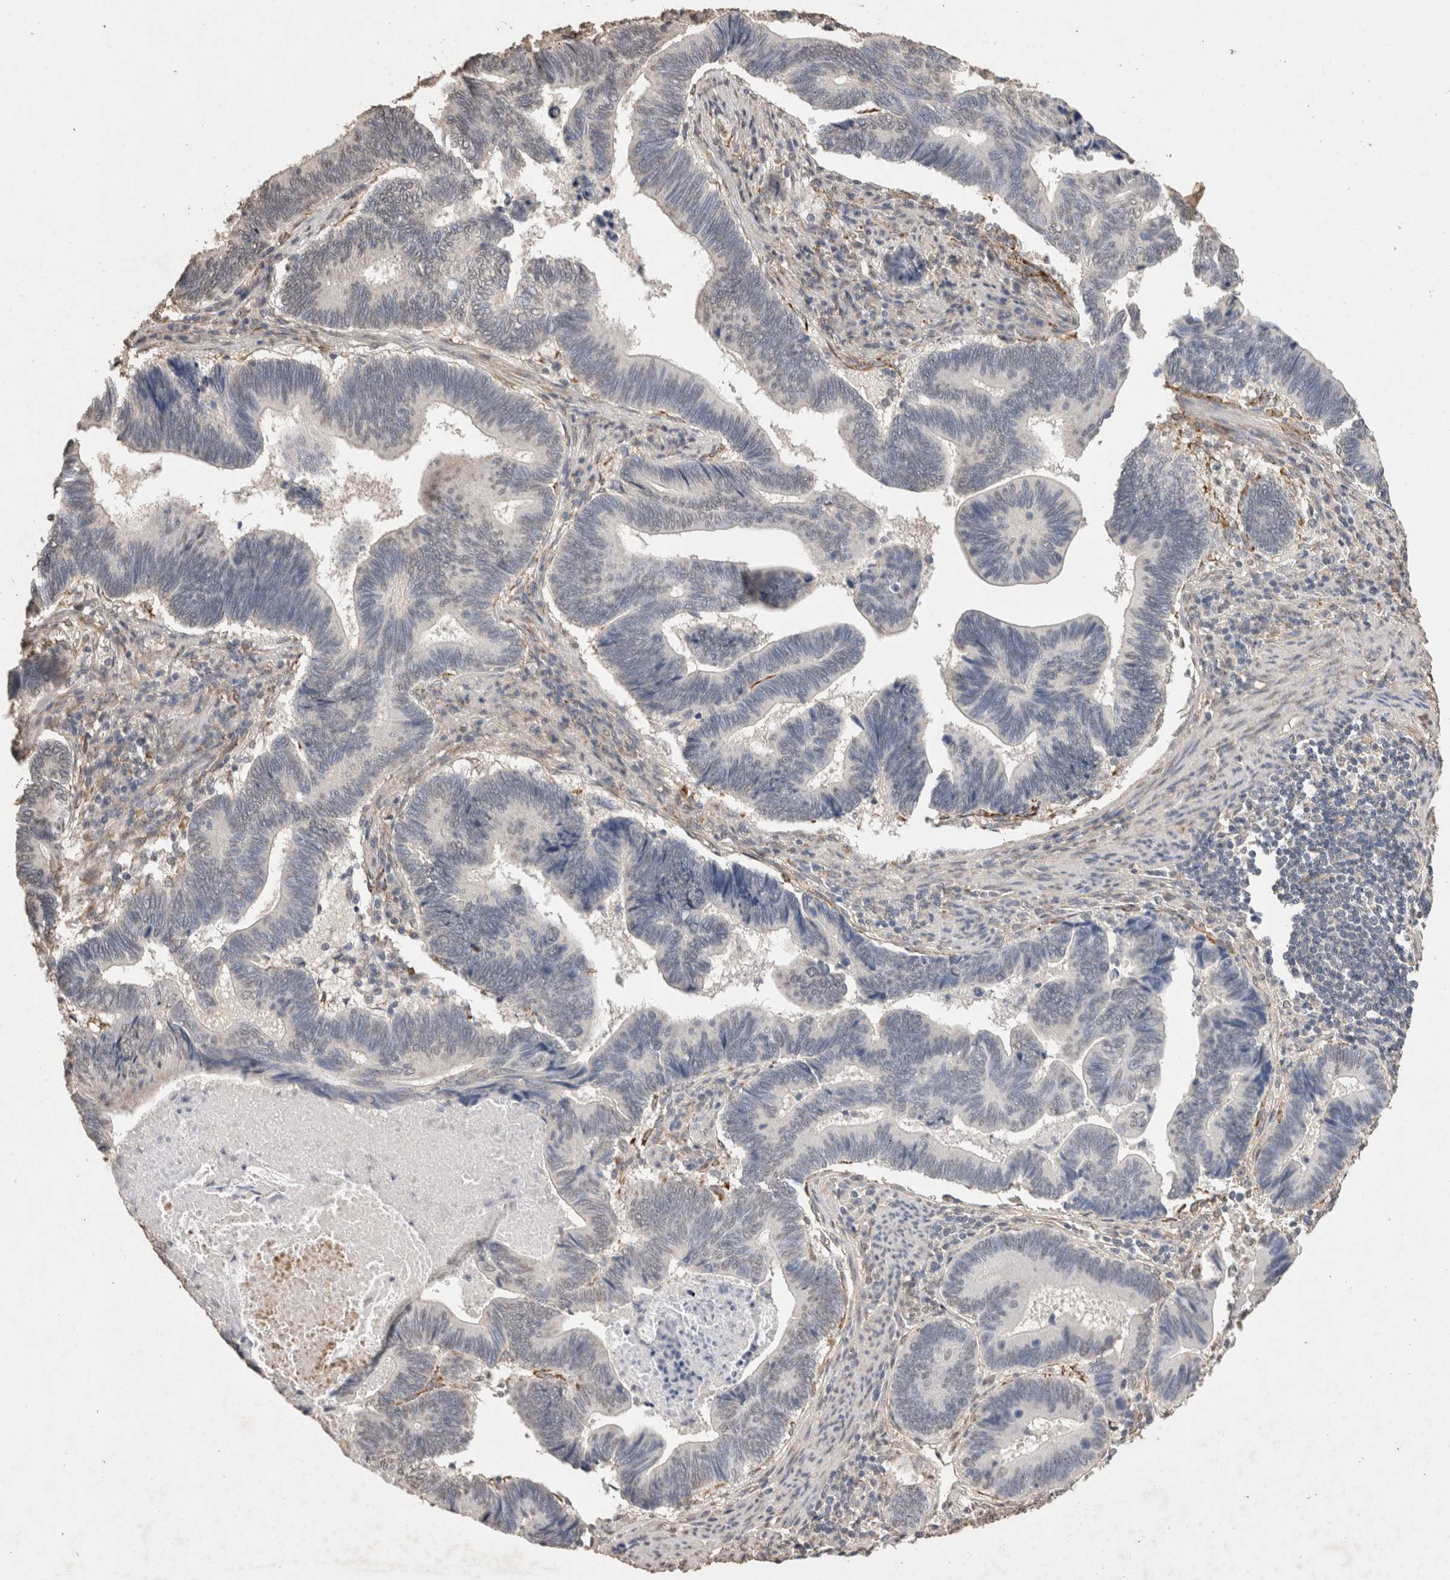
{"staining": {"intensity": "negative", "quantity": "none", "location": "none"}, "tissue": "pancreatic cancer", "cell_type": "Tumor cells", "image_type": "cancer", "snomed": [{"axis": "morphology", "description": "Adenocarcinoma, NOS"}, {"axis": "topography", "description": "Pancreas"}], "caption": "The photomicrograph reveals no staining of tumor cells in adenocarcinoma (pancreatic). (DAB IHC with hematoxylin counter stain).", "gene": "C1QTNF5", "patient": {"sex": "female", "age": 70}}